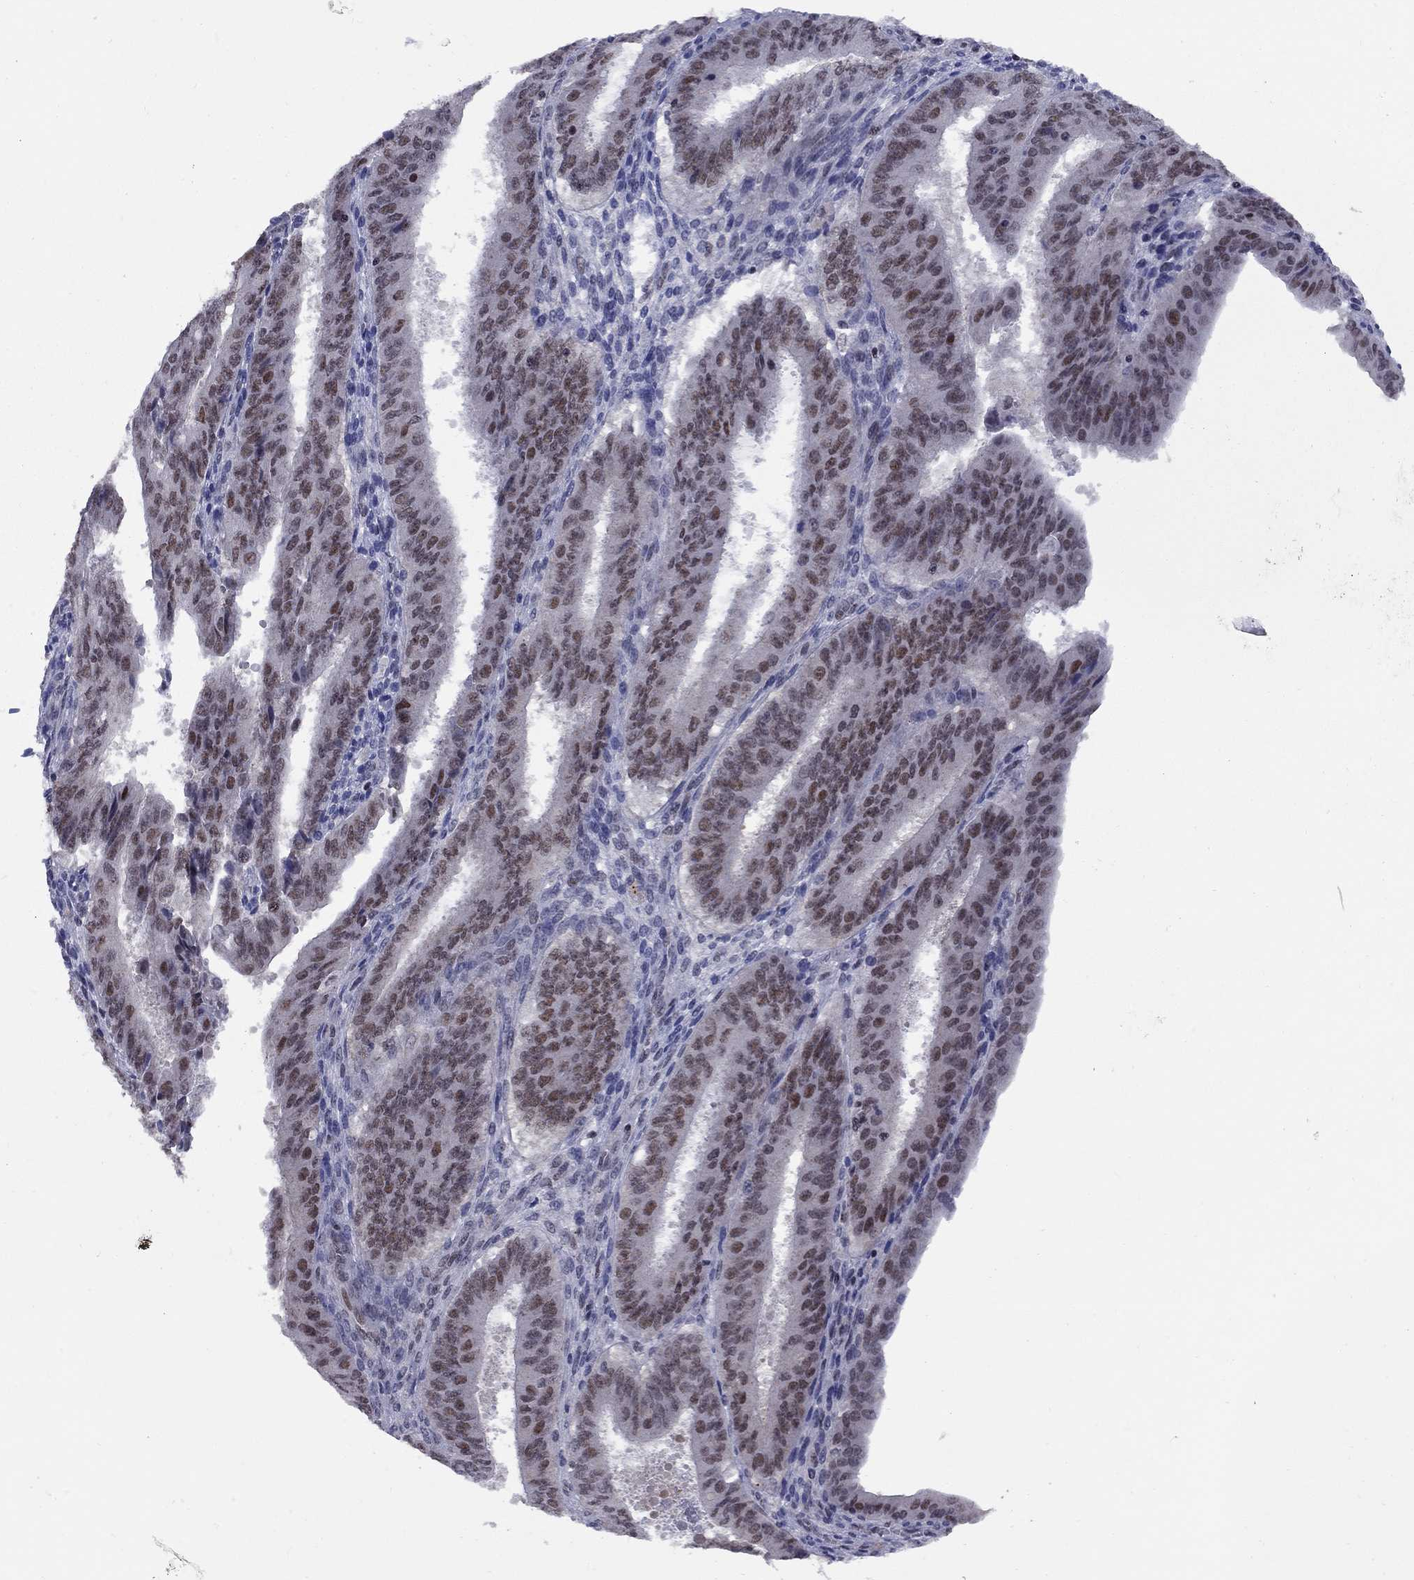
{"staining": {"intensity": "moderate", "quantity": "25%-75%", "location": "nuclear"}, "tissue": "ovarian cancer", "cell_type": "Tumor cells", "image_type": "cancer", "snomed": [{"axis": "morphology", "description": "Carcinoma, endometroid"}, {"axis": "topography", "description": "Ovary"}], "caption": "Ovarian cancer (endometroid carcinoma) stained with a brown dye shows moderate nuclear positive positivity in approximately 25%-75% of tumor cells.", "gene": "TAF9", "patient": {"sex": "female", "age": 42}}